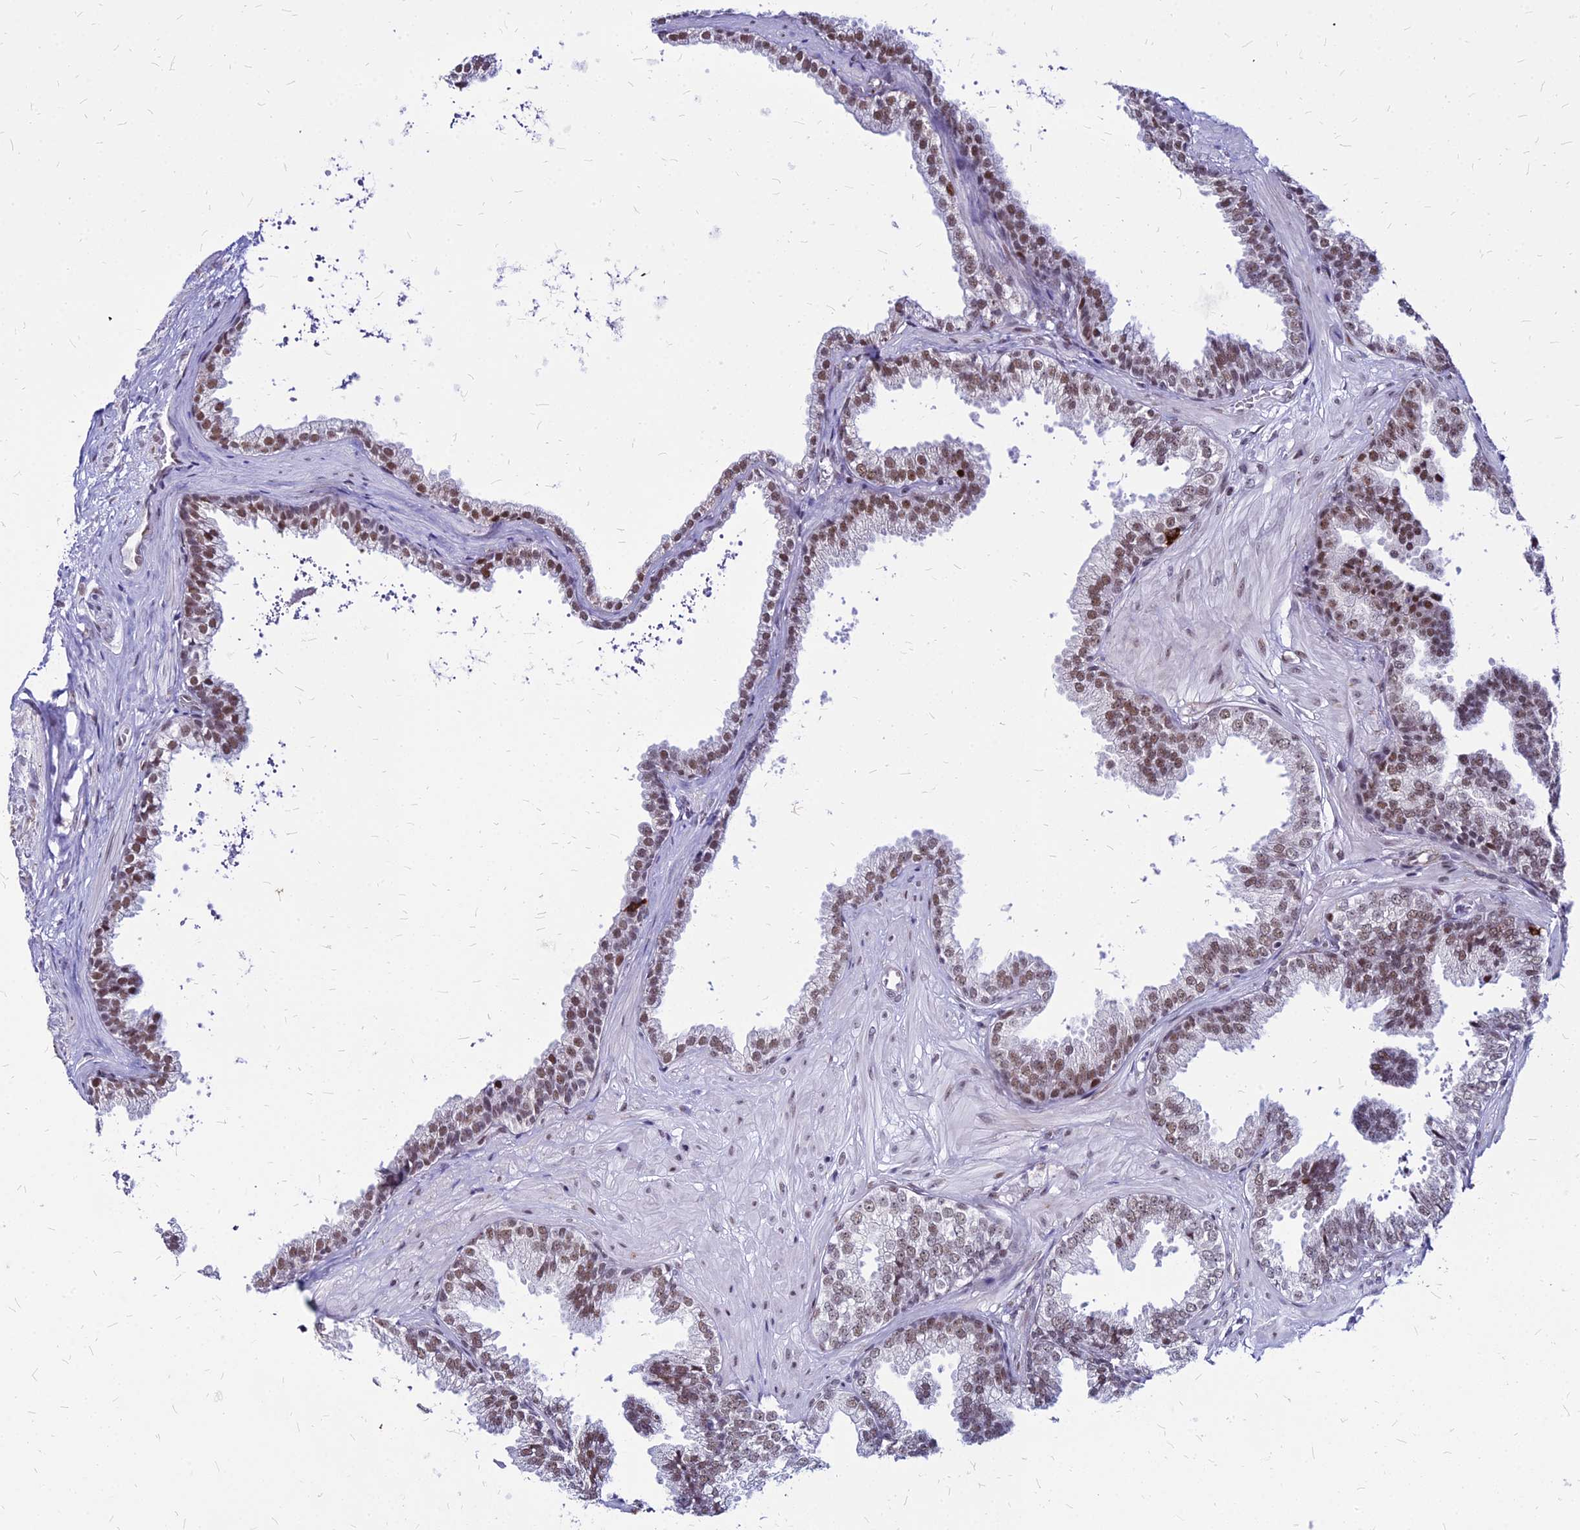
{"staining": {"intensity": "moderate", "quantity": "25%-75%", "location": "nuclear"}, "tissue": "prostate cancer", "cell_type": "Tumor cells", "image_type": "cancer", "snomed": [{"axis": "morphology", "description": "Adenocarcinoma, Low grade"}, {"axis": "topography", "description": "Prostate"}], "caption": "Immunohistochemistry histopathology image of neoplastic tissue: human low-grade adenocarcinoma (prostate) stained using immunohistochemistry exhibits medium levels of moderate protein expression localized specifically in the nuclear of tumor cells, appearing as a nuclear brown color.", "gene": "FDX2", "patient": {"sex": "male", "age": 64}}